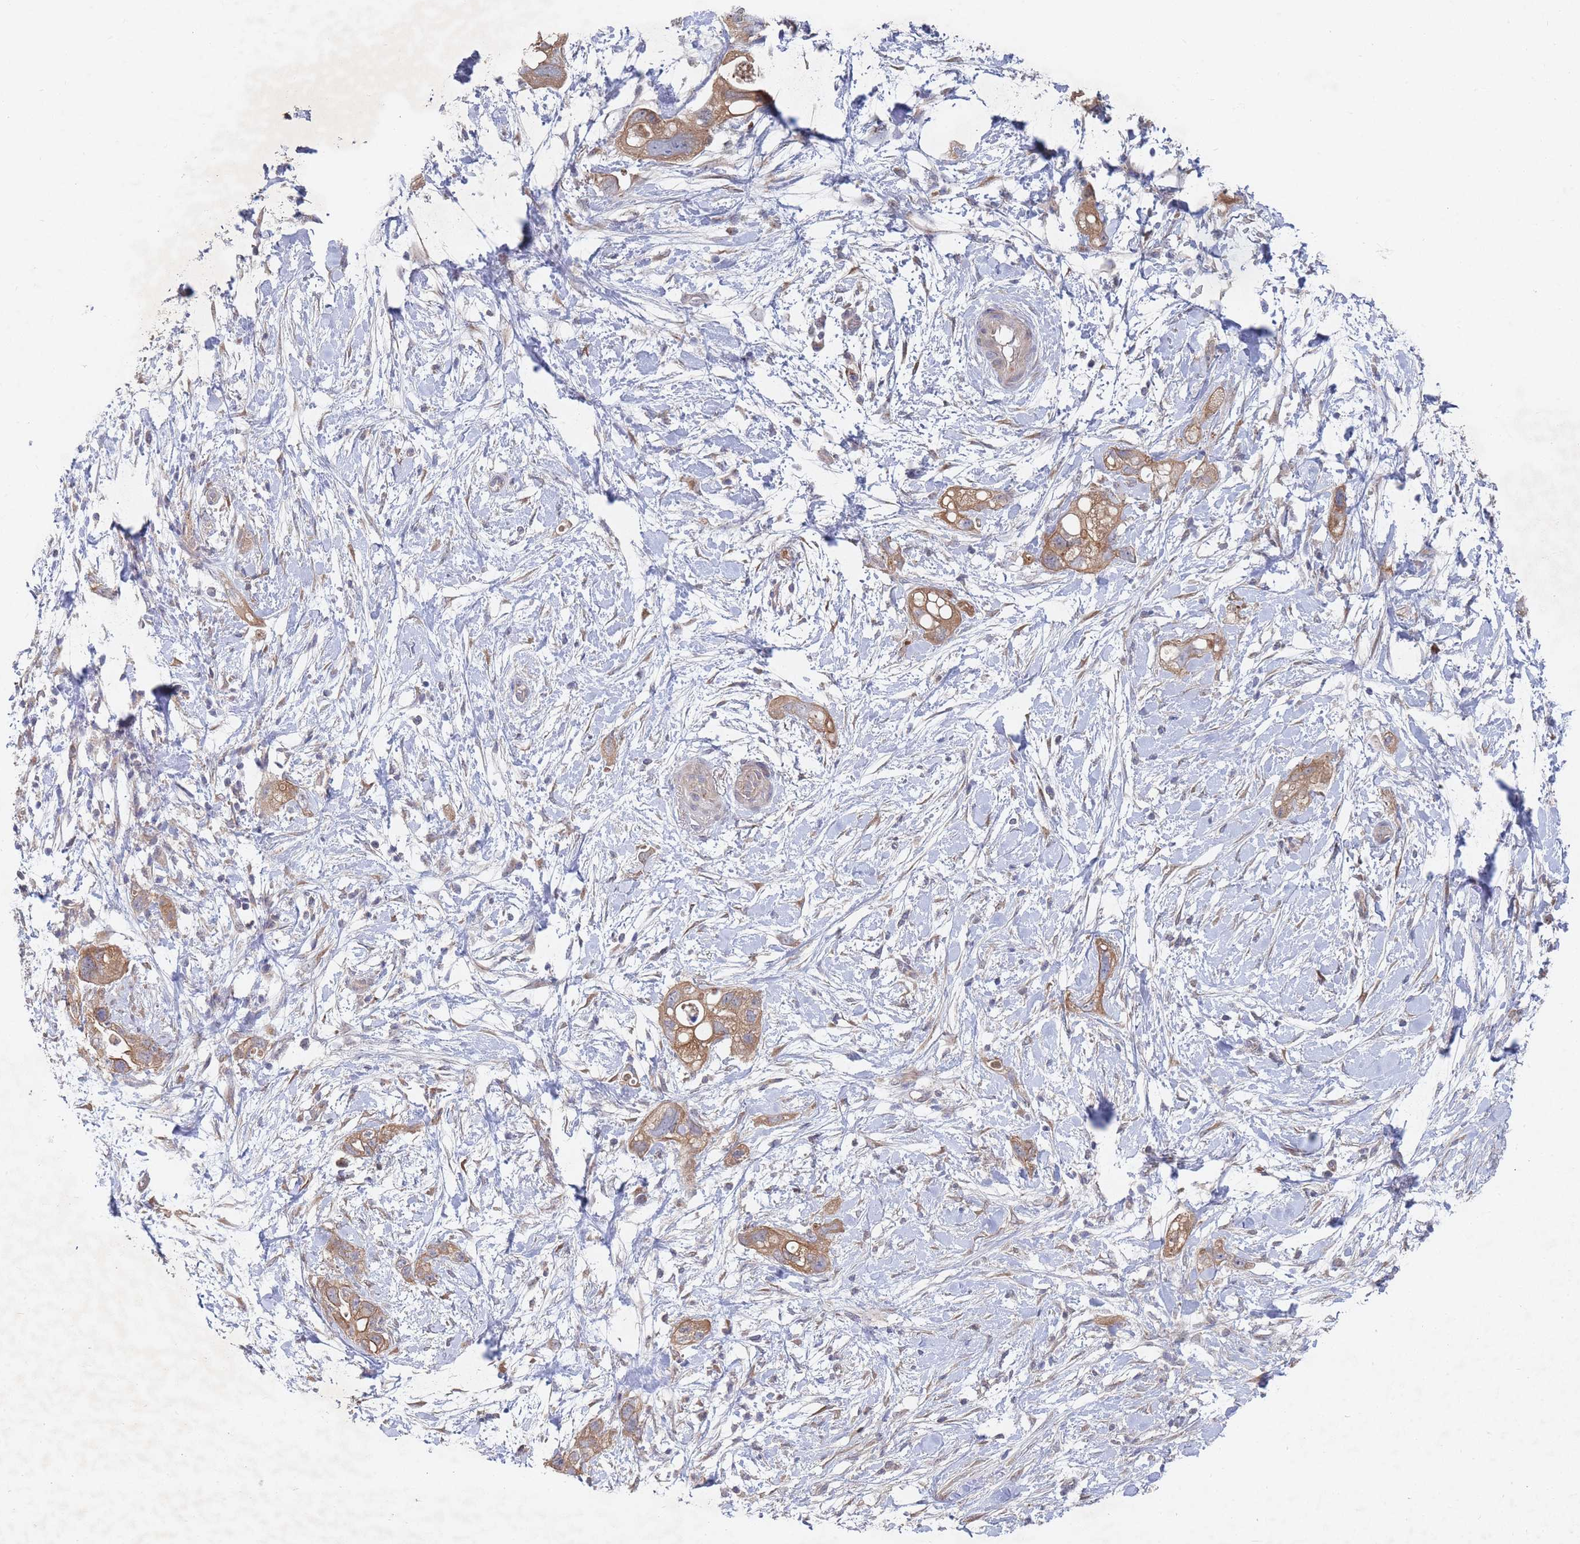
{"staining": {"intensity": "moderate", "quantity": ">75%", "location": "cytoplasmic/membranous"}, "tissue": "pancreatic cancer", "cell_type": "Tumor cells", "image_type": "cancer", "snomed": [{"axis": "morphology", "description": "Adenocarcinoma, NOS"}, {"axis": "topography", "description": "Pancreas"}], "caption": "Immunohistochemical staining of pancreatic adenocarcinoma shows medium levels of moderate cytoplasmic/membranous protein staining in approximately >75% of tumor cells.", "gene": "SLC35F5", "patient": {"sex": "female", "age": 72}}